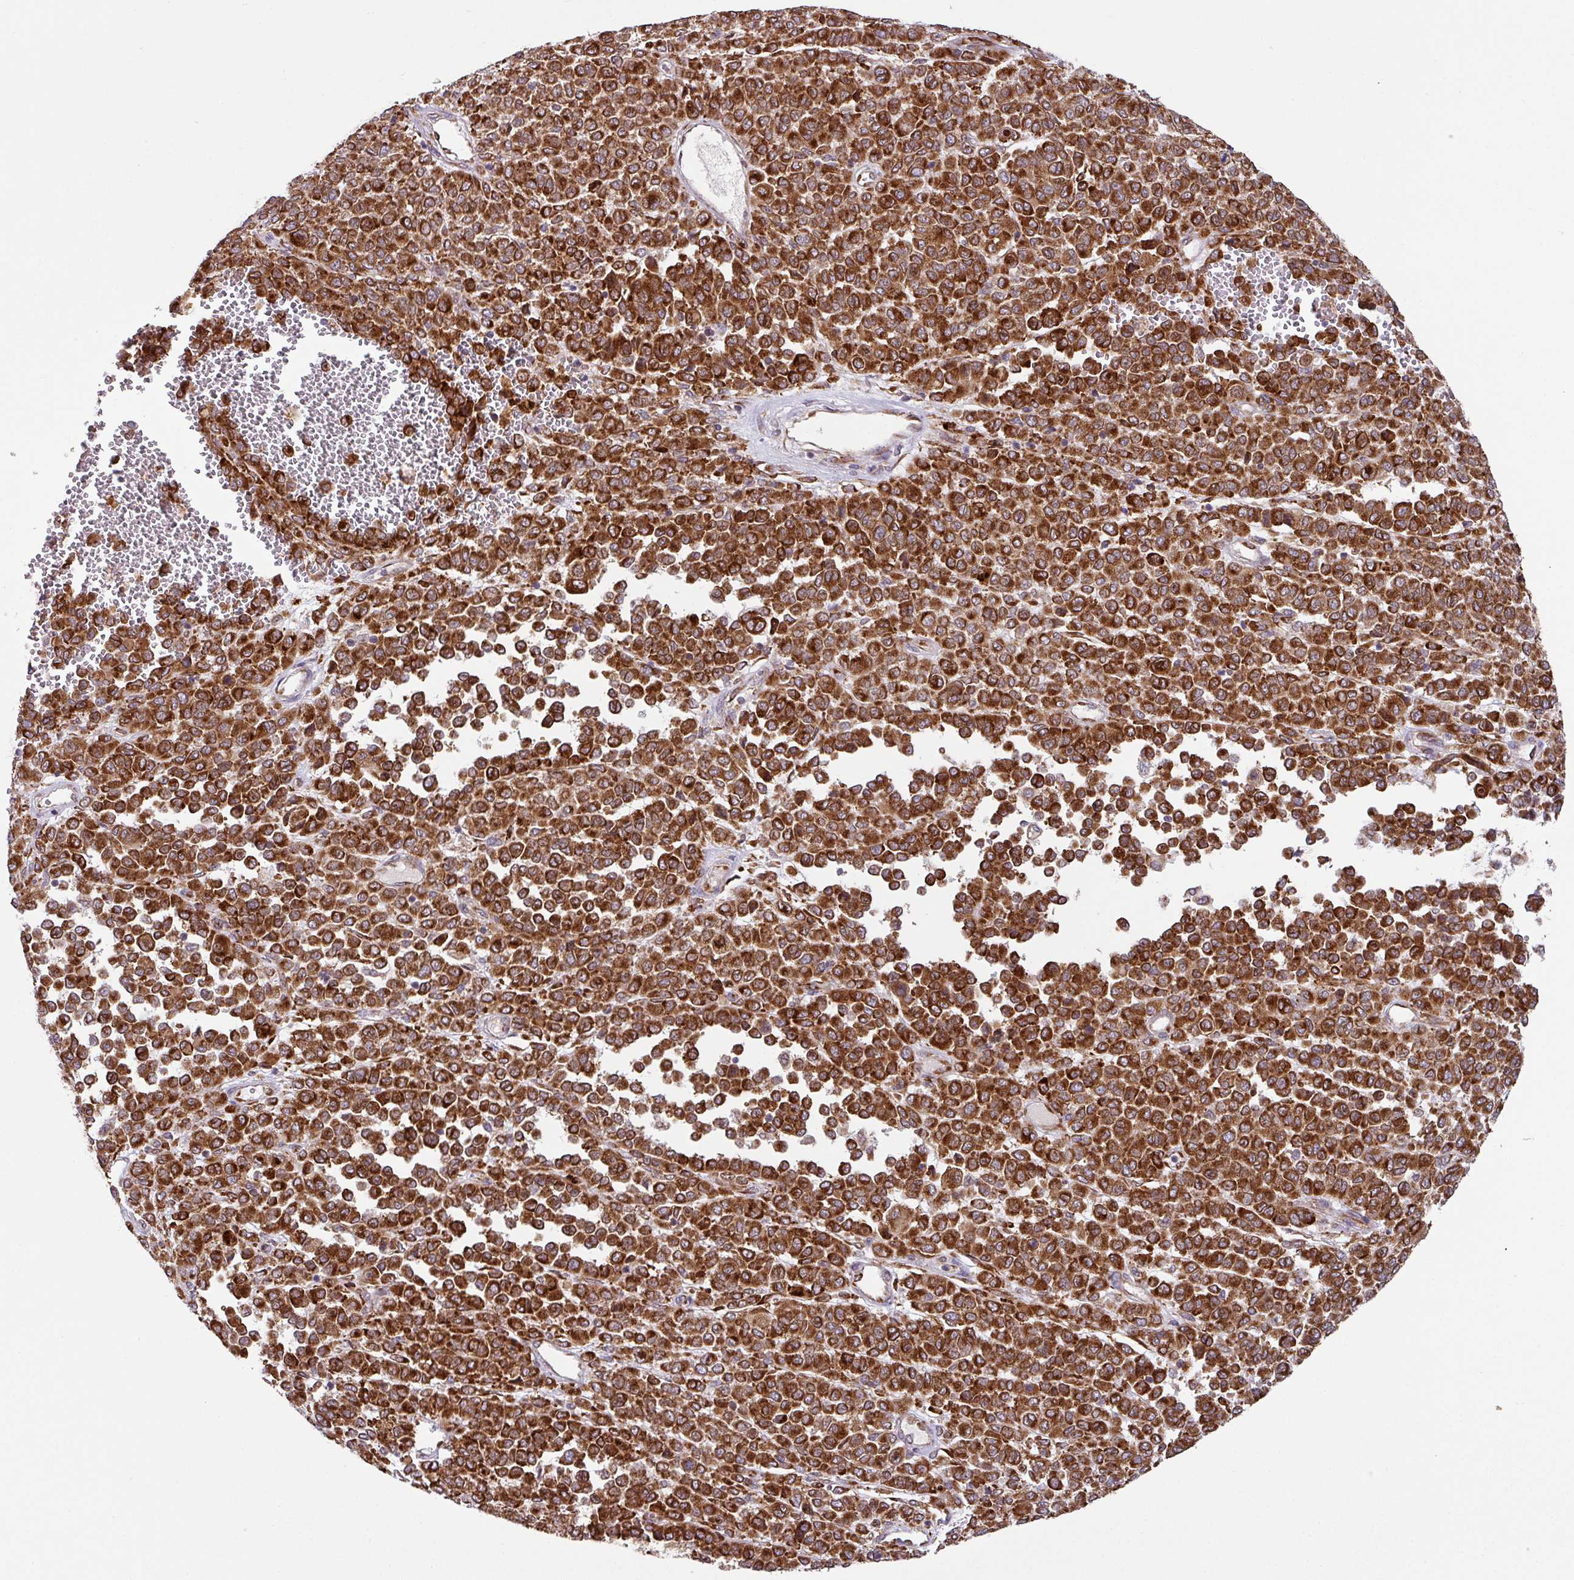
{"staining": {"intensity": "strong", "quantity": ">75%", "location": "cytoplasmic/membranous"}, "tissue": "melanoma", "cell_type": "Tumor cells", "image_type": "cancer", "snomed": [{"axis": "morphology", "description": "Malignant melanoma, Metastatic site"}, {"axis": "topography", "description": "Pancreas"}], "caption": "Protein expression analysis of malignant melanoma (metastatic site) reveals strong cytoplasmic/membranous expression in approximately >75% of tumor cells.", "gene": "SLC39A7", "patient": {"sex": "female", "age": 30}}